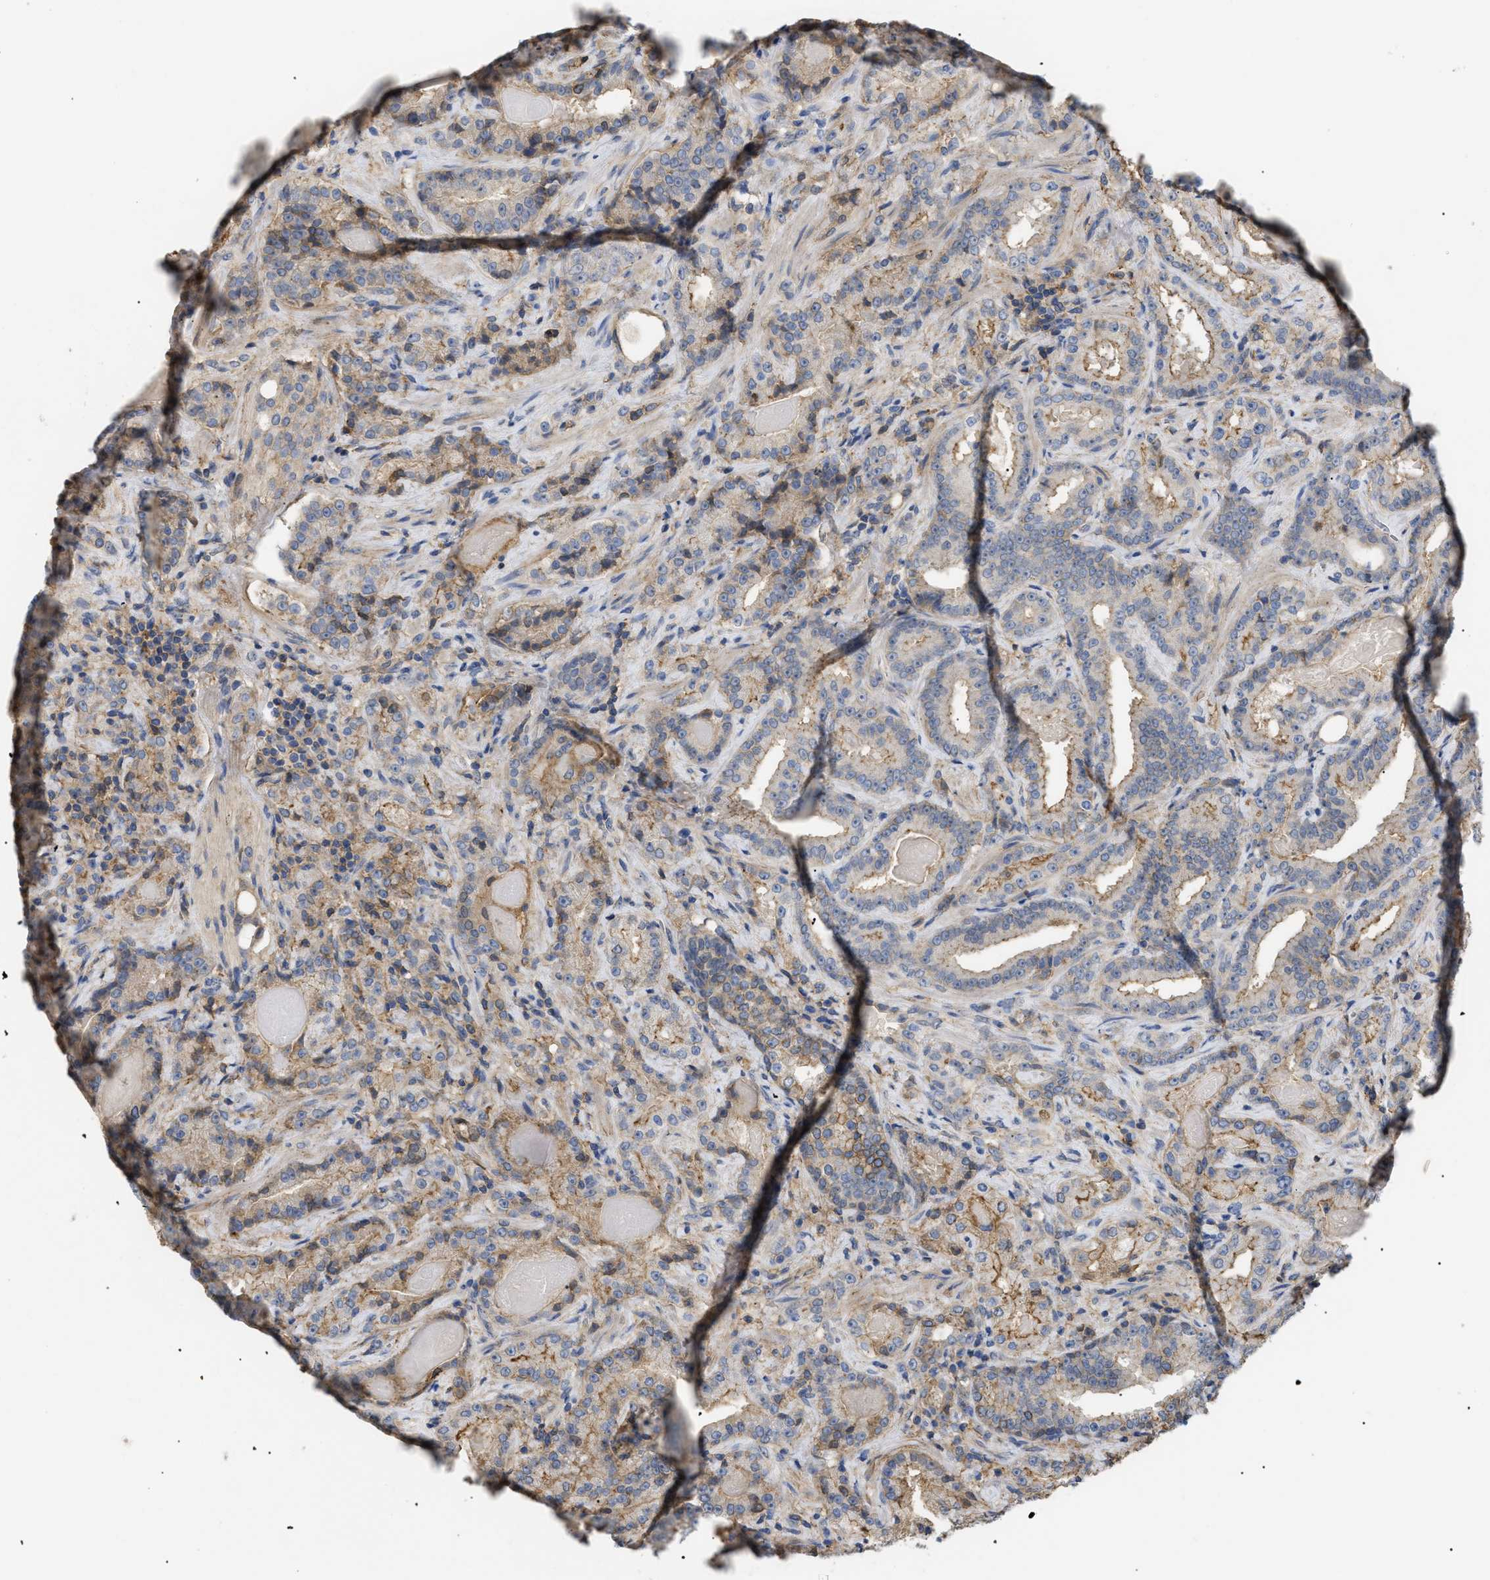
{"staining": {"intensity": "moderate", "quantity": "25%-75%", "location": "cytoplasmic/membranous"}, "tissue": "prostate cancer", "cell_type": "Tumor cells", "image_type": "cancer", "snomed": [{"axis": "morphology", "description": "Adenocarcinoma, Low grade"}, {"axis": "topography", "description": "Prostate"}], "caption": "Tumor cells display medium levels of moderate cytoplasmic/membranous staining in approximately 25%-75% of cells in prostate adenocarcinoma (low-grade). (Stains: DAB (3,3'-diaminobenzidine) in brown, nuclei in blue, Microscopy: brightfield microscopy at high magnification).", "gene": "ANXA4", "patient": {"sex": "male", "age": 60}}